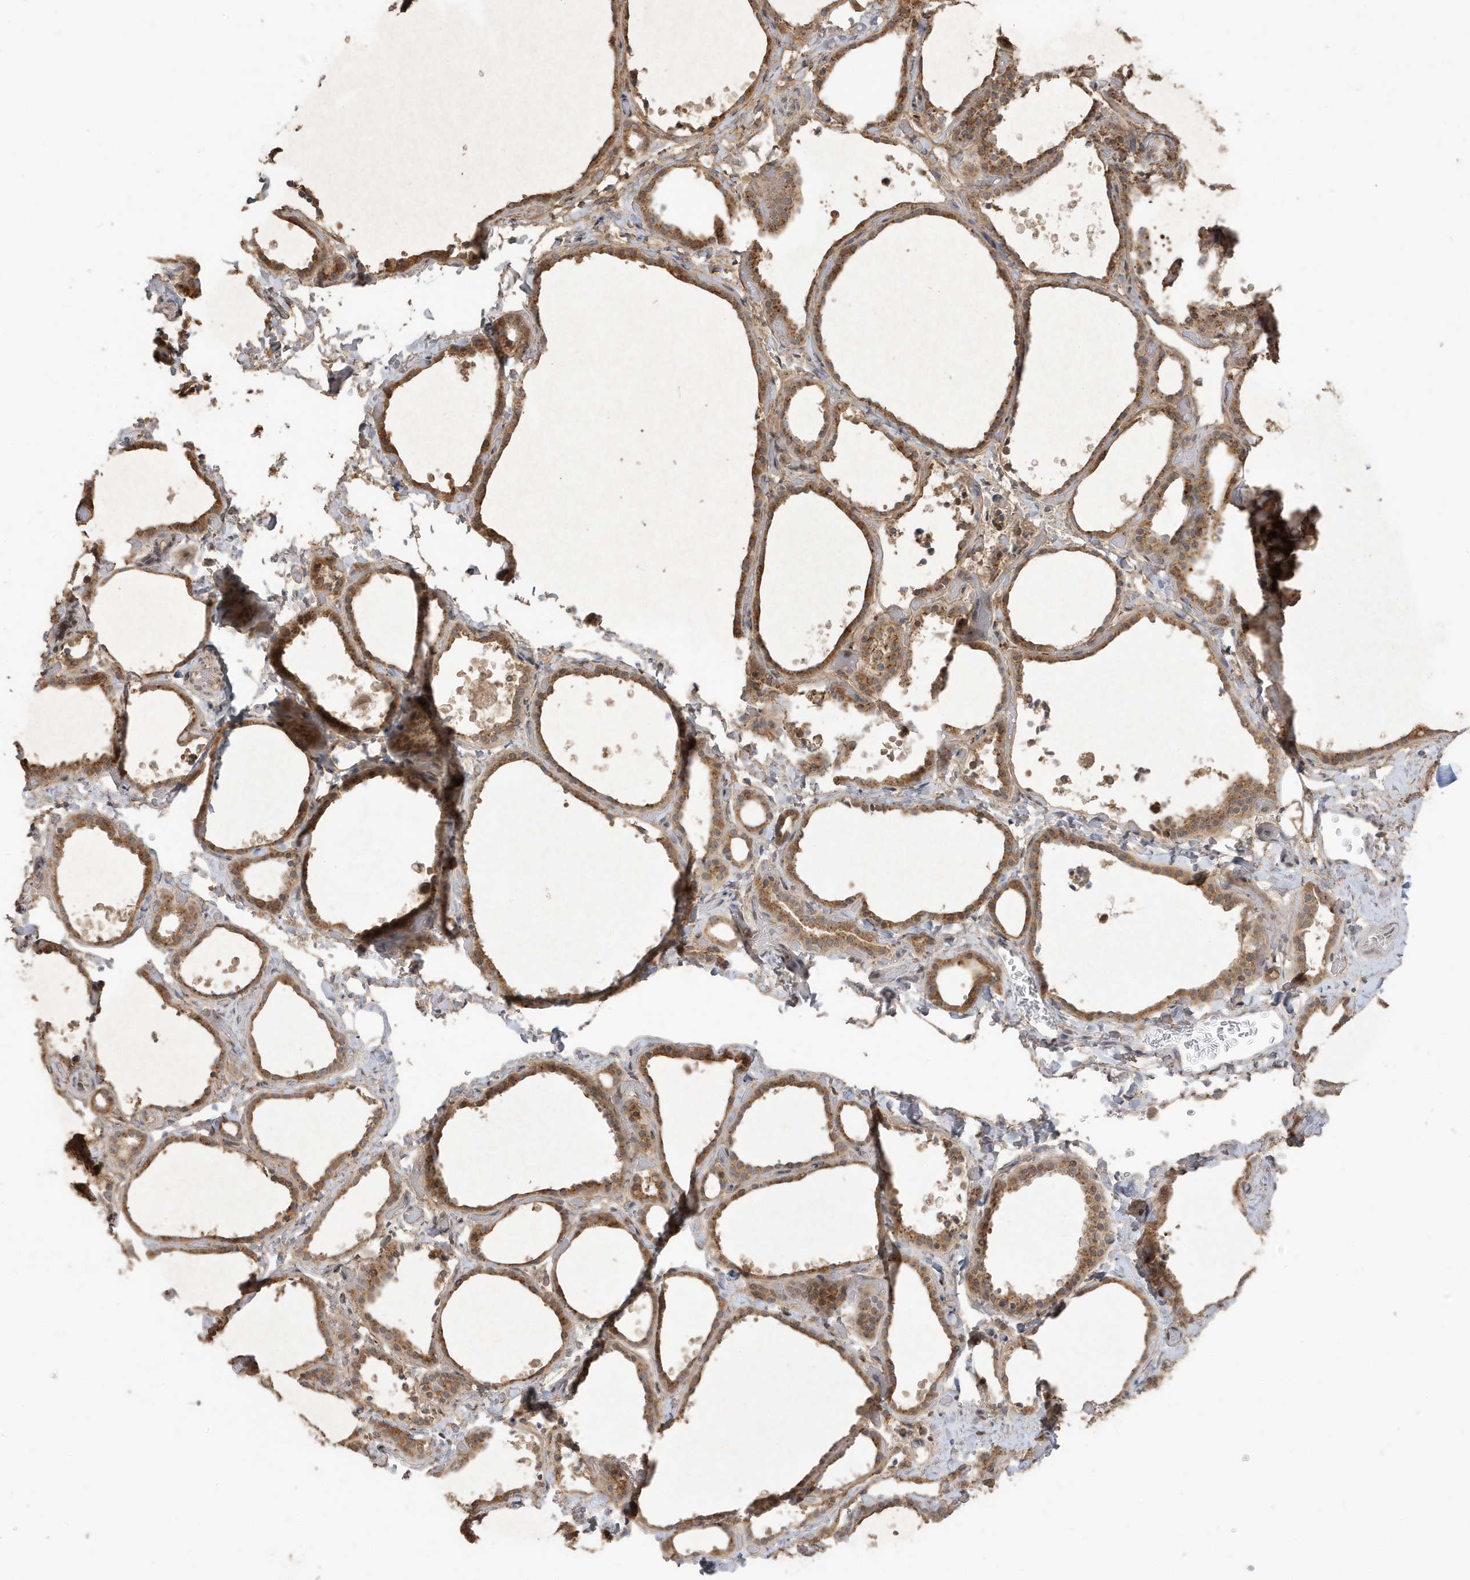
{"staining": {"intensity": "moderate", "quantity": ">75%", "location": "cytoplasmic/membranous"}, "tissue": "thyroid gland", "cell_type": "Glandular cells", "image_type": "normal", "snomed": [{"axis": "morphology", "description": "Normal tissue, NOS"}, {"axis": "topography", "description": "Thyroid gland"}], "caption": "Immunohistochemistry (DAB) staining of unremarkable thyroid gland displays moderate cytoplasmic/membranous protein positivity in approximately >75% of glandular cells.", "gene": "RER1", "patient": {"sex": "female", "age": 44}}